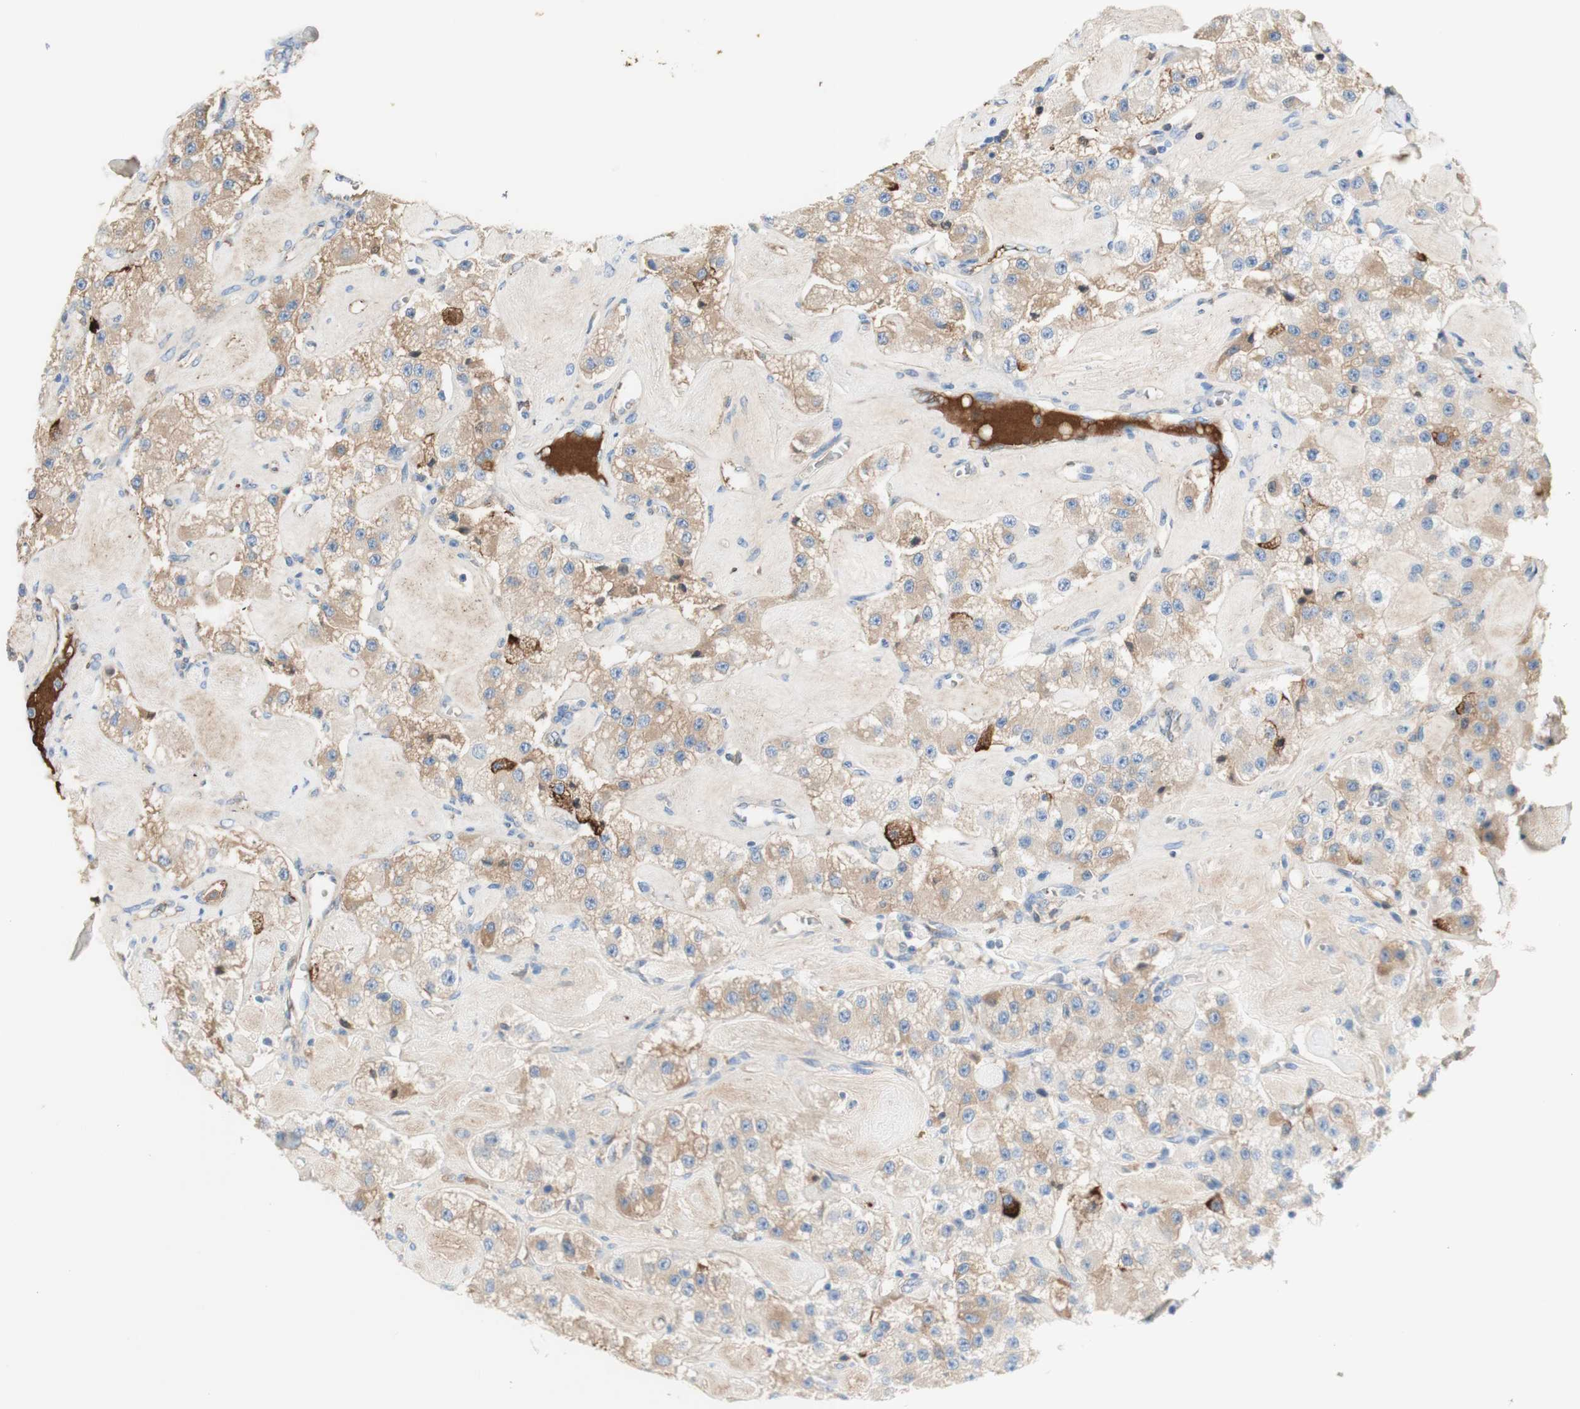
{"staining": {"intensity": "moderate", "quantity": ">75%", "location": "cytoplasmic/membranous"}, "tissue": "carcinoid", "cell_type": "Tumor cells", "image_type": "cancer", "snomed": [{"axis": "morphology", "description": "Carcinoid, malignant, NOS"}, {"axis": "topography", "description": "Pancreas"}], "caption": "This photomicrograph demonstrates immunohistochemistry (IHC) staining of malignant carcinoid, with medium moderate cytoplasmic/membranous positivity in approximately >75% of tumor cells.", "gene": "KNG1", "patient": {"sex": "male", "age": 41}}